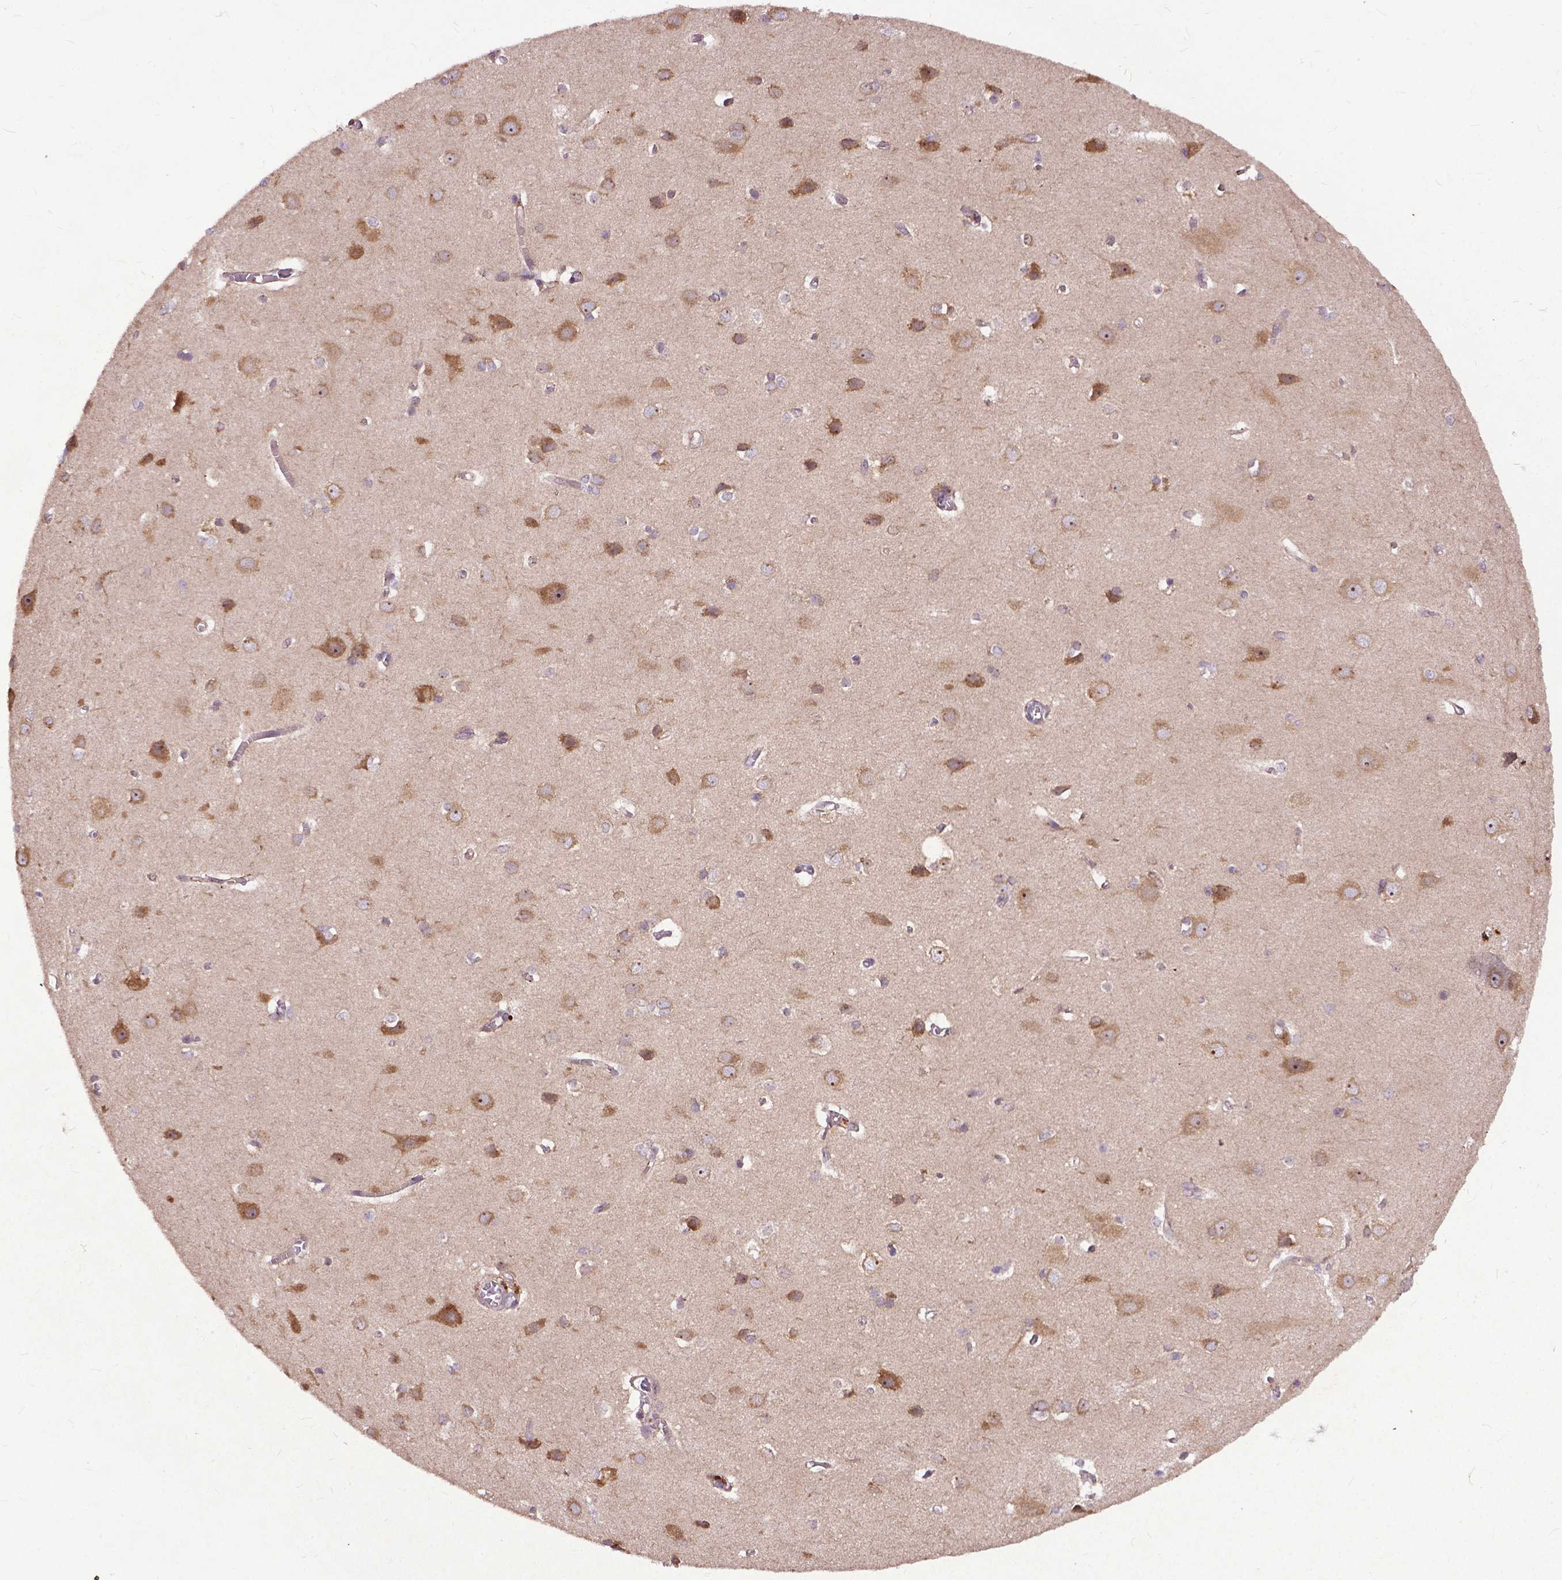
{"staining": {"intensity": "weak", "quantity": "25%-75%", "location": "cytoplasmic/membranous"}, "tissue": "cerebral cortex", "cell_type": "Endothelial cells", "image_type": "normal", "snomed": [{"axis": "morphology", "description": "Normal tissue, NOS"}, {"axis": "topography", "description": "Cerebral cortex"}], "caption": "IHC micrograph of unremarkable human cerebral cortex stained for a protein (brown), which displays low levels of weak cytoplasmic/membranous positivity in about 25%-75% of endothelial cells.", "gene": "PARP3", "patient": {"sex": "male", "age": 37}}